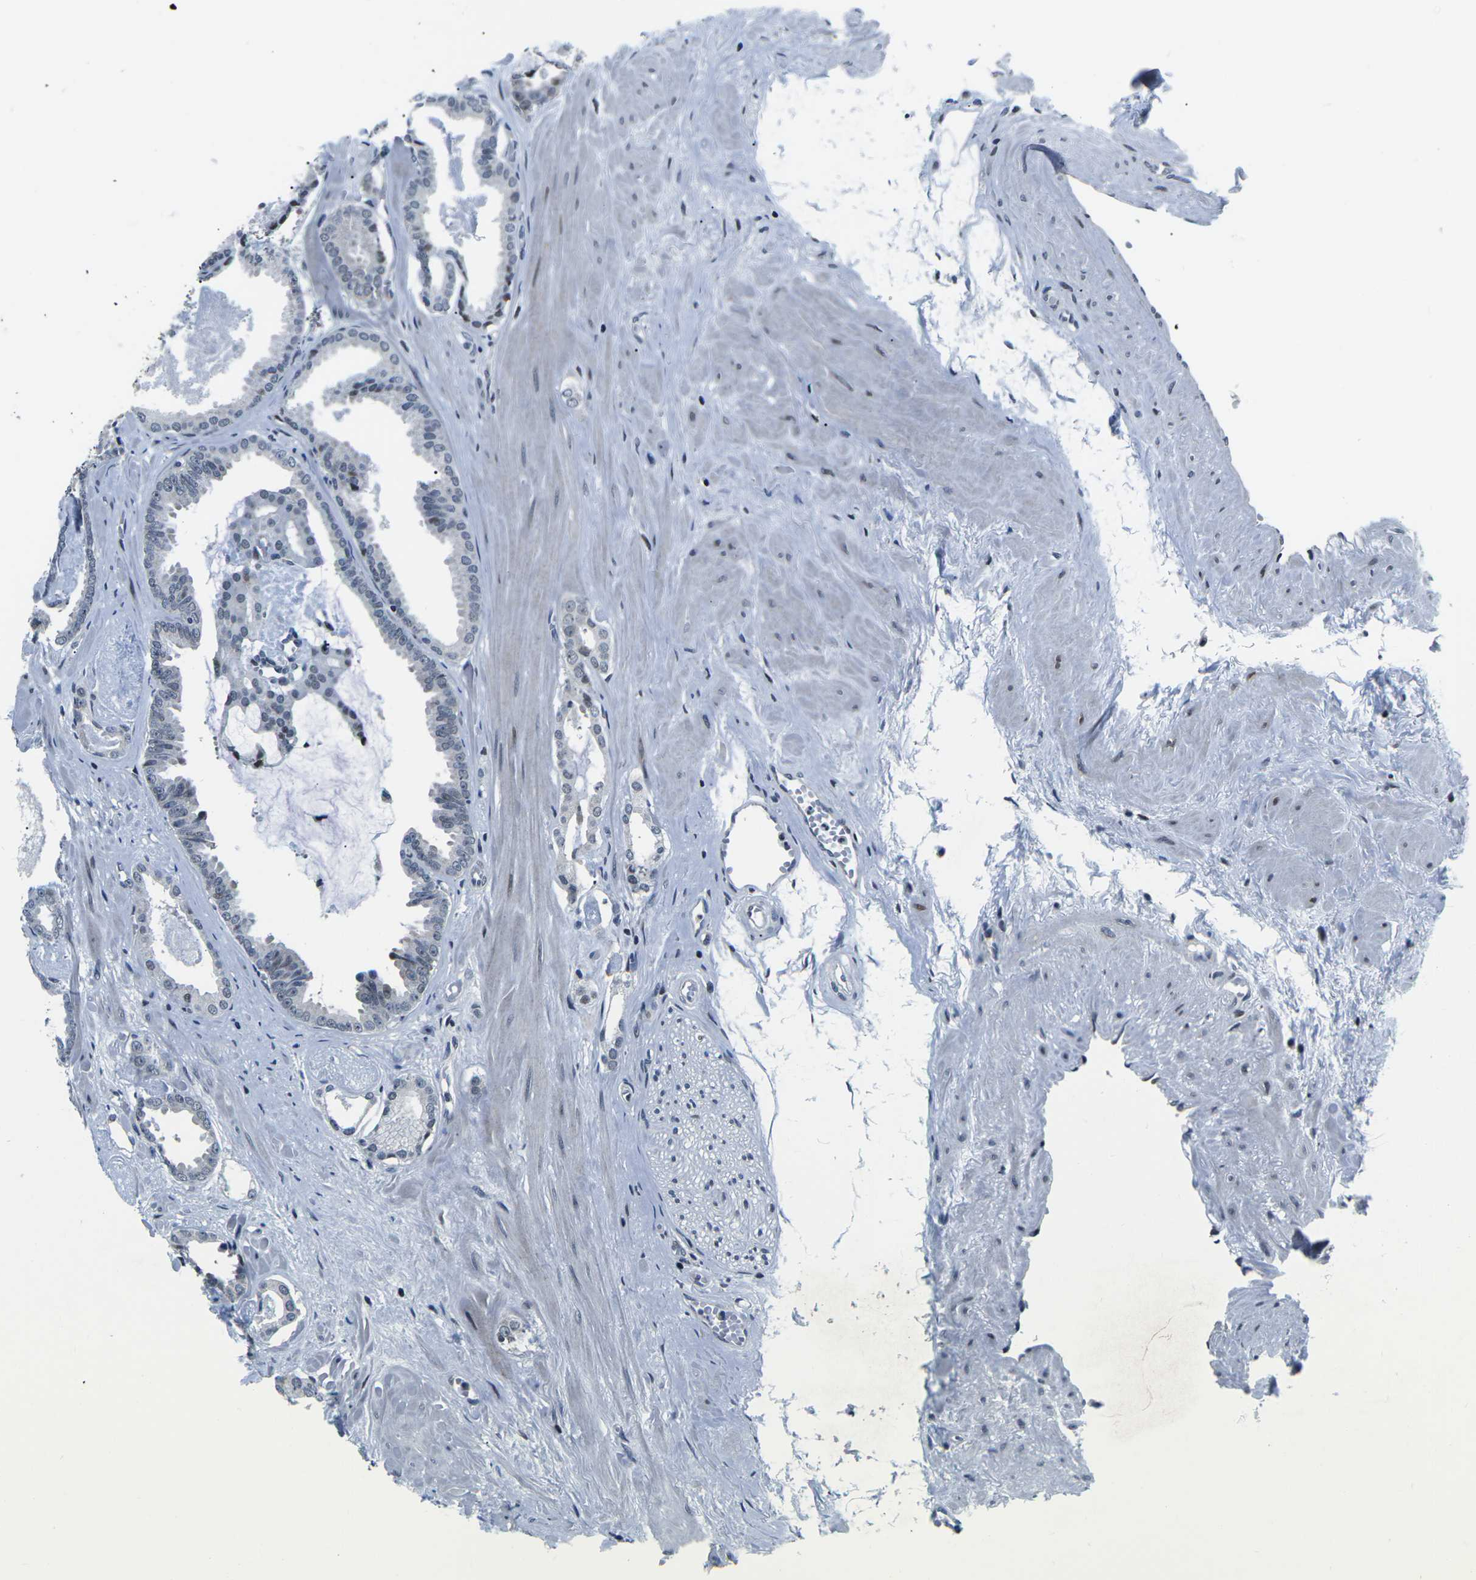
{"staining": {"intensity": "weak", "quantity": "<25%", "location": "nuclear"}, "tissue": "prostate cancer", "cell_type": "Tumor cells", "image_type": "cancer", "snomed": [{"axis": "morphology", "description": "Adenocarcinoma, Low grade"}, {"axis": "topography", "description": "Prostate"}], "caption": "Tumor cells are negative for brown protein staining in prostate cancer (adenocarcinoma (low-grade)).", "gene": "CDC73", "patient": {"sex": "male", "age": 53}}